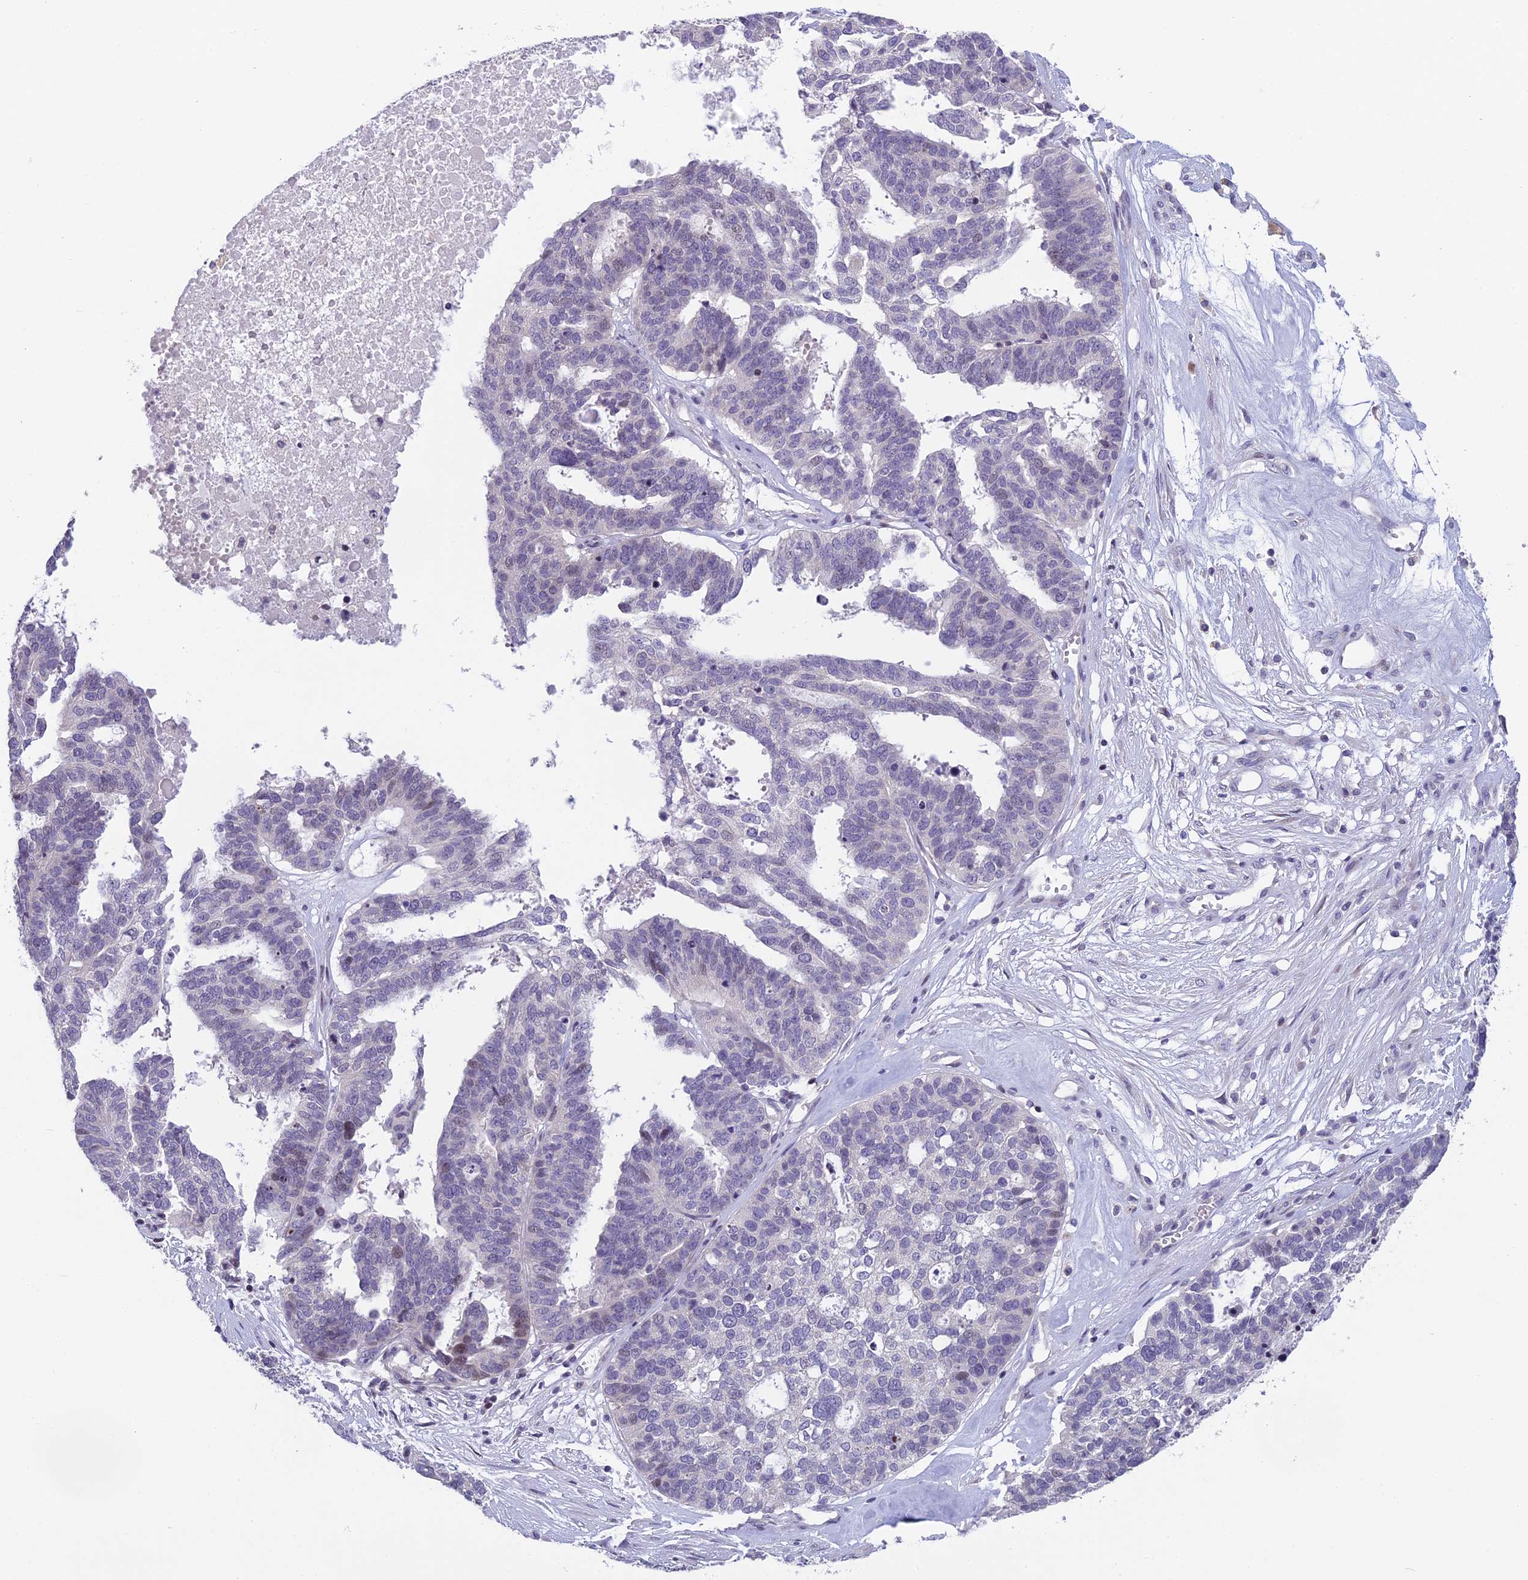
{"staining": {"intensity": "negative", "quantity": "none", "location": "none"}, "tissue": "ovarian cancer", "cell_type": "Tumor cells", "image_type": "cancer", "snomed": [{"axis": "morphology", "description": "Cystadenocarcinoma, serous, NOS"}, {"axis": "topography", "description": "Ovary"}], "caption": "High power microscopy micrograph of an immunohistochemistry (IHC) photomicrograph of serous cystadenocarcinoma (ovarian), revealing no significant positivity in tumor cells.", "gene": "TMEM134", "patient": {"sex": "female", "age": 59}}